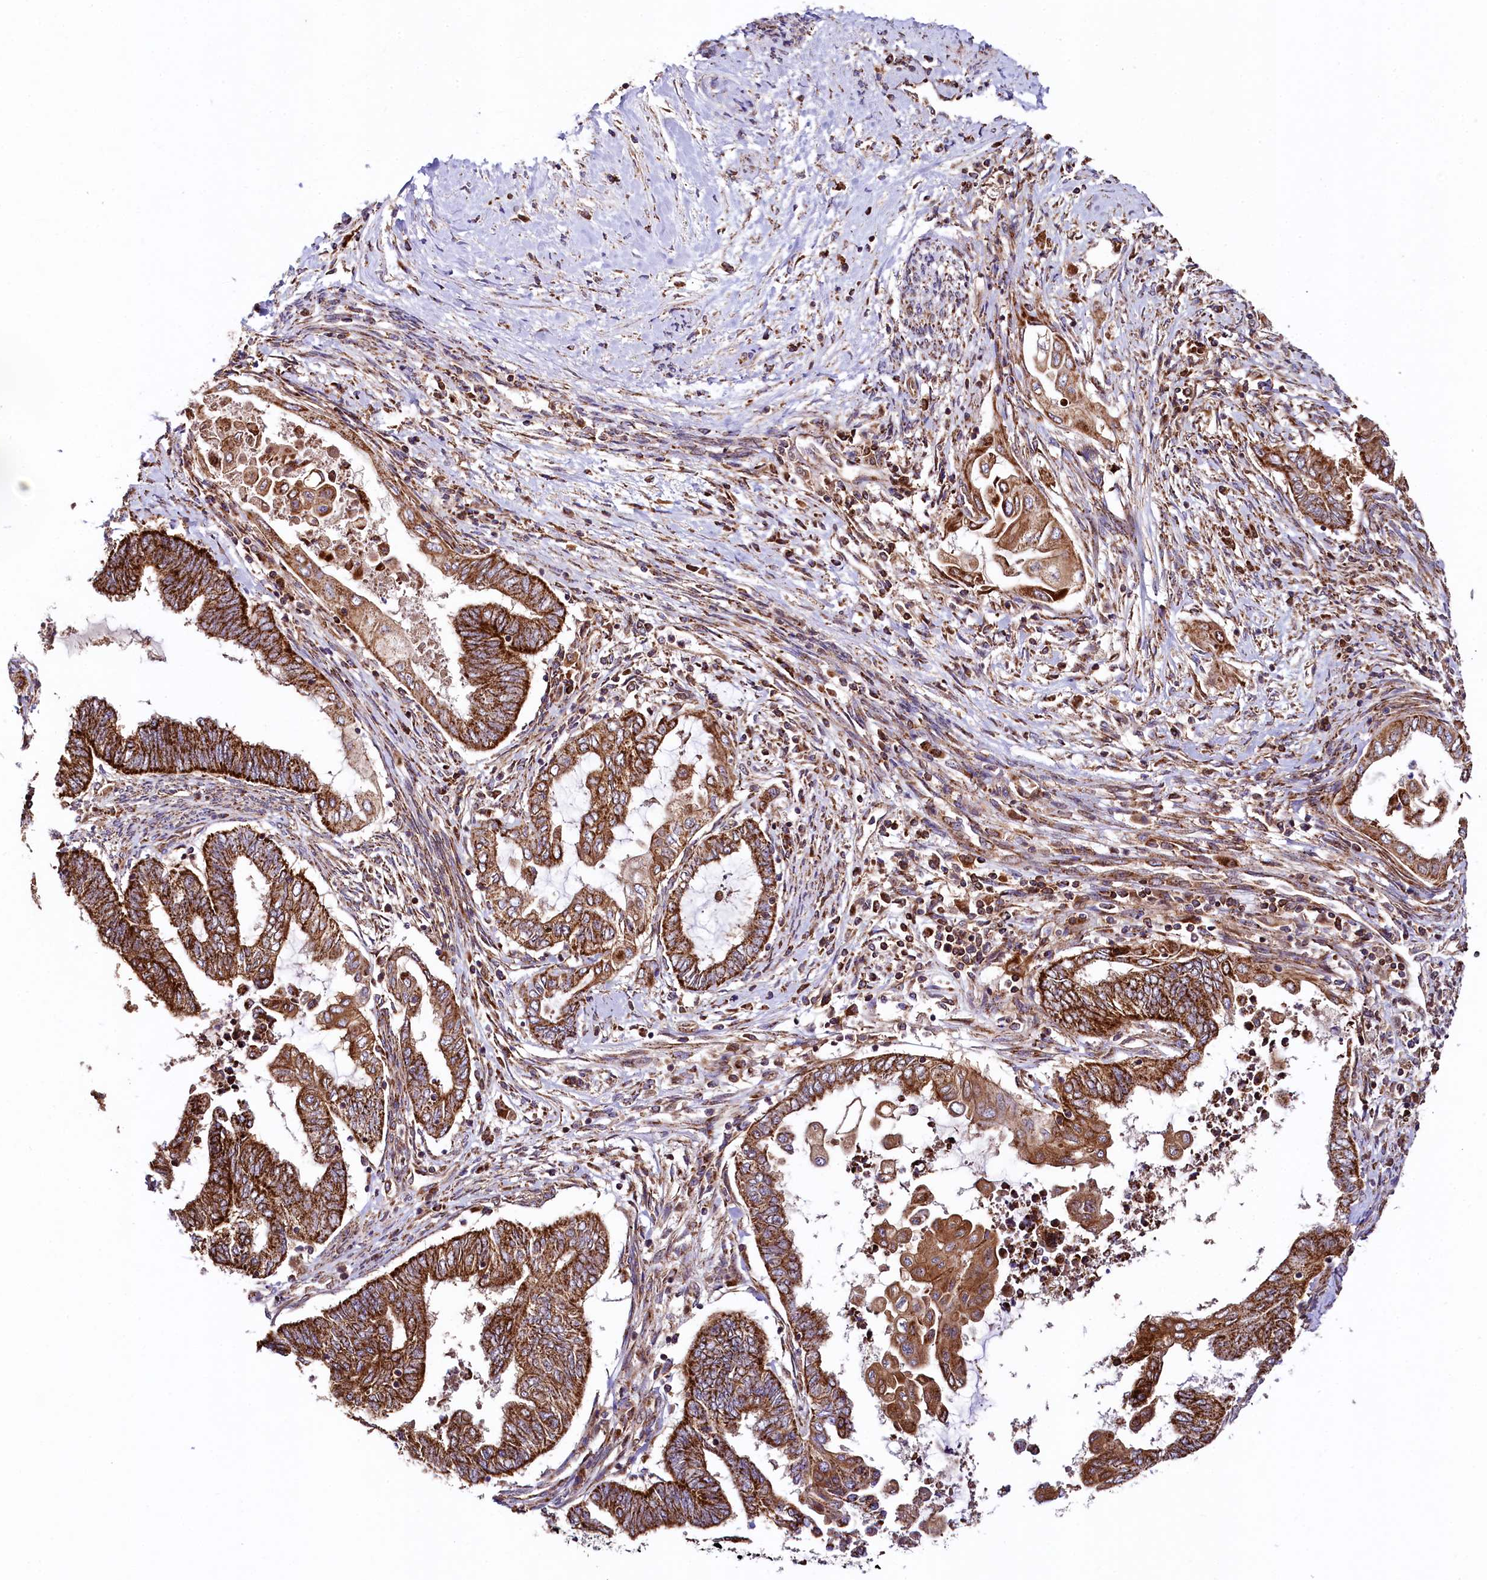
{"staining": {"intensity": "strong", "quantity": ">75%", "location": "cytoplasmic/membranous"}, "tissue": "endometrial cancer", "cell_type": "Tumor cells", "image_type": "cancer", "snomed": [{"axis": "morphology", "description": "Adenocarcinoma, NOS"}, {"axis": "topography", "description": "Uterus"}, {"axis": "topography", "description": "Endometrium"}], "caption": "A high-resolution micrograph shows IHC staining of endometrial cancer, which exhibits strong cytoplasmic/membranous expression in approximately >75% of tumor cells.", "gene": "CLYBL", "patient": {"sex": "female", "age": 70}}